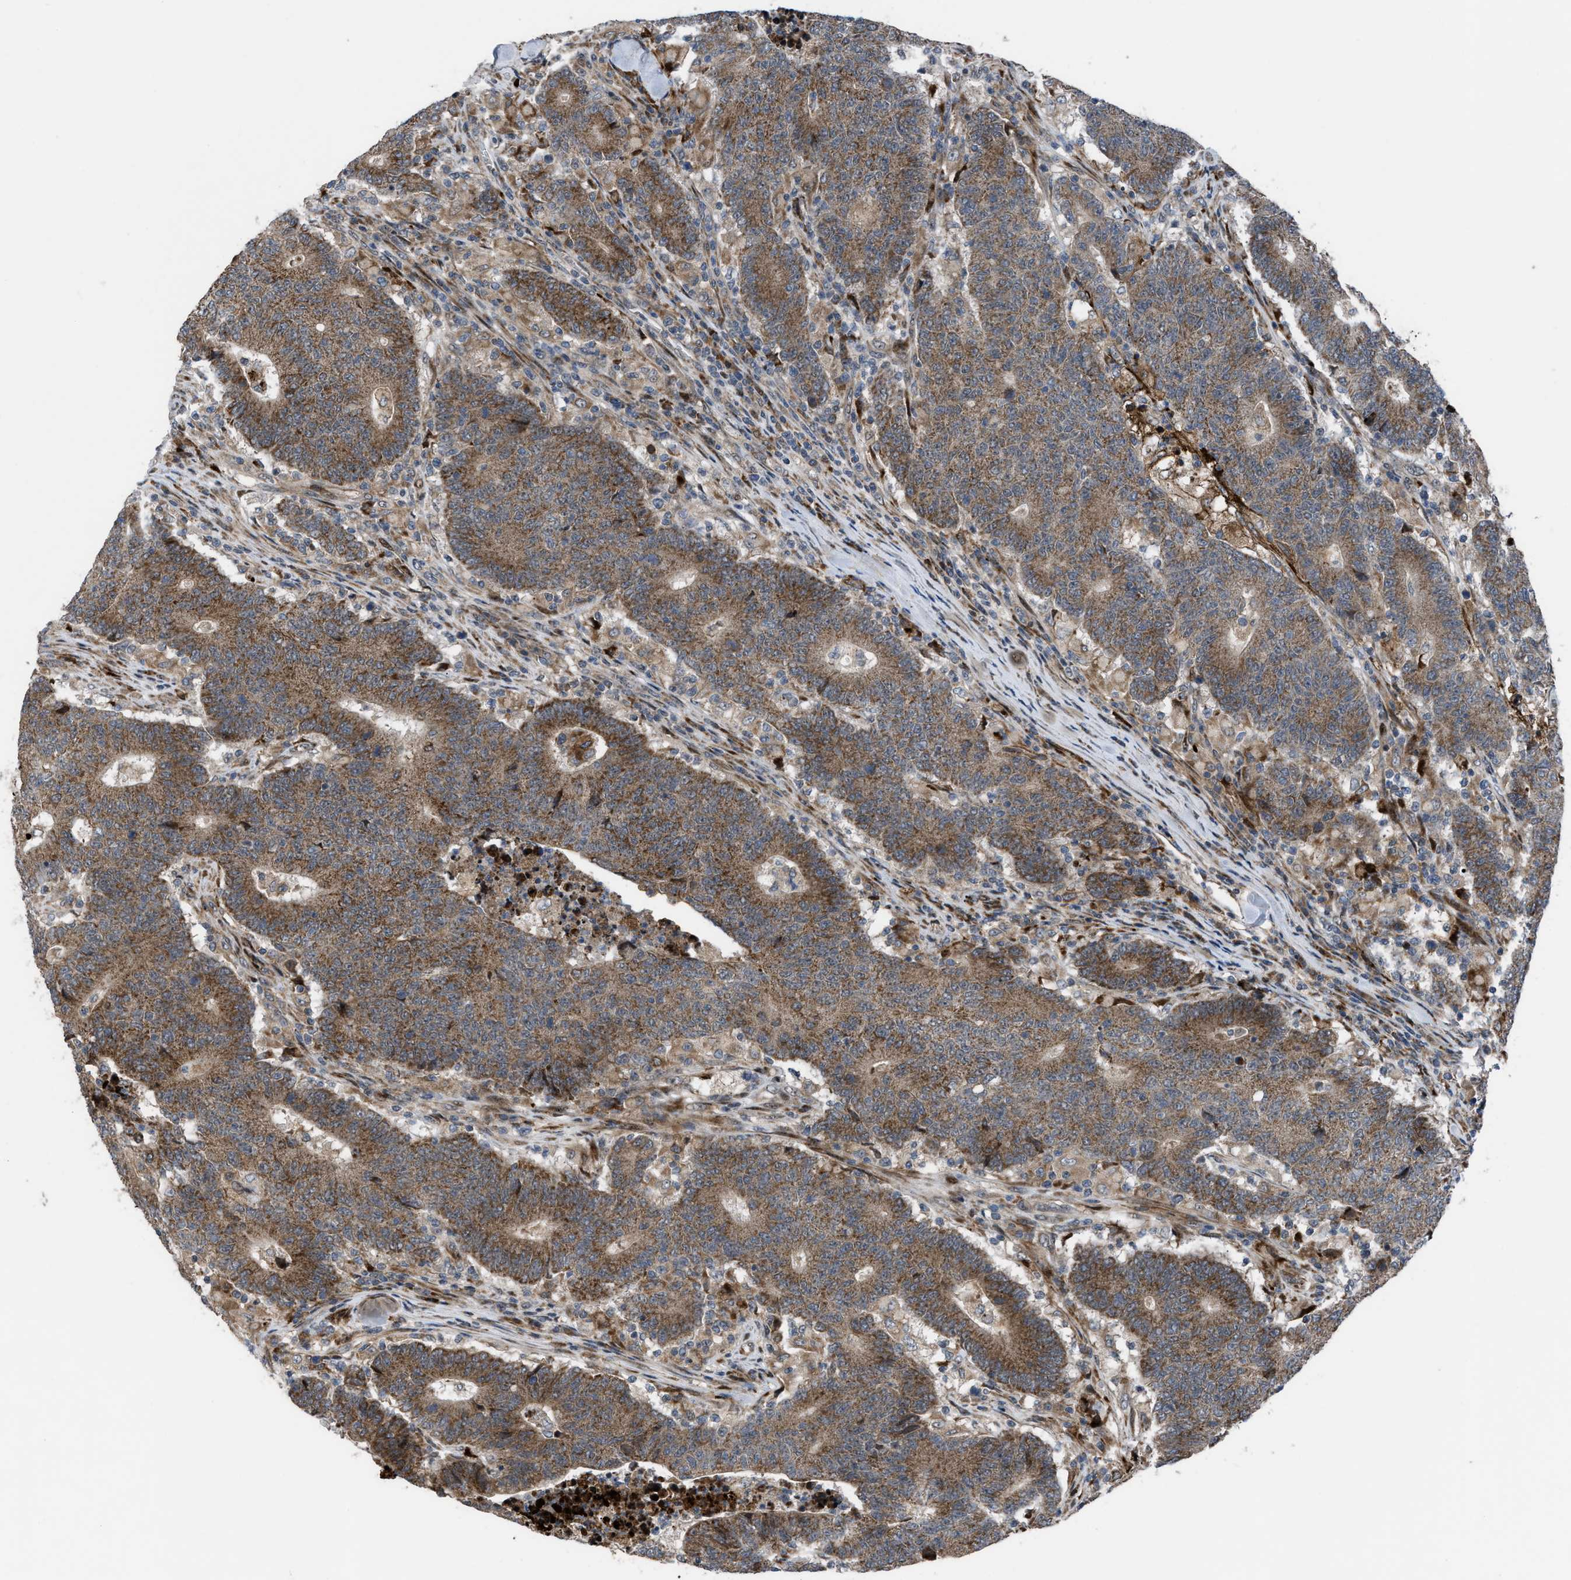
{"staining": {"intensity": "moderate", "quantity": ">75%", "location": "cytoplasmic/membranous"}, "tissue": "colorectal cancer", "cell_type": "Tumor cells", "image_type": "cancer", "snomed": [{"axis": "morphology", "description": "Normal tissue, NOS"}, {"axis": "morphology", "description": "Adenocarcinoma, NOS"}, {"axis": "topography", "description": "Colon"}], "caption": "The histopathology image exhibits immunohistochemical staining of colorectal cancer. There is moderate cytoplasmic/membranous staining is identified in about >75% of tumor cells. Nuclei are stained in blue.", "gene": "AP3M2", "patient": {"sex": "female", "age": 75}}